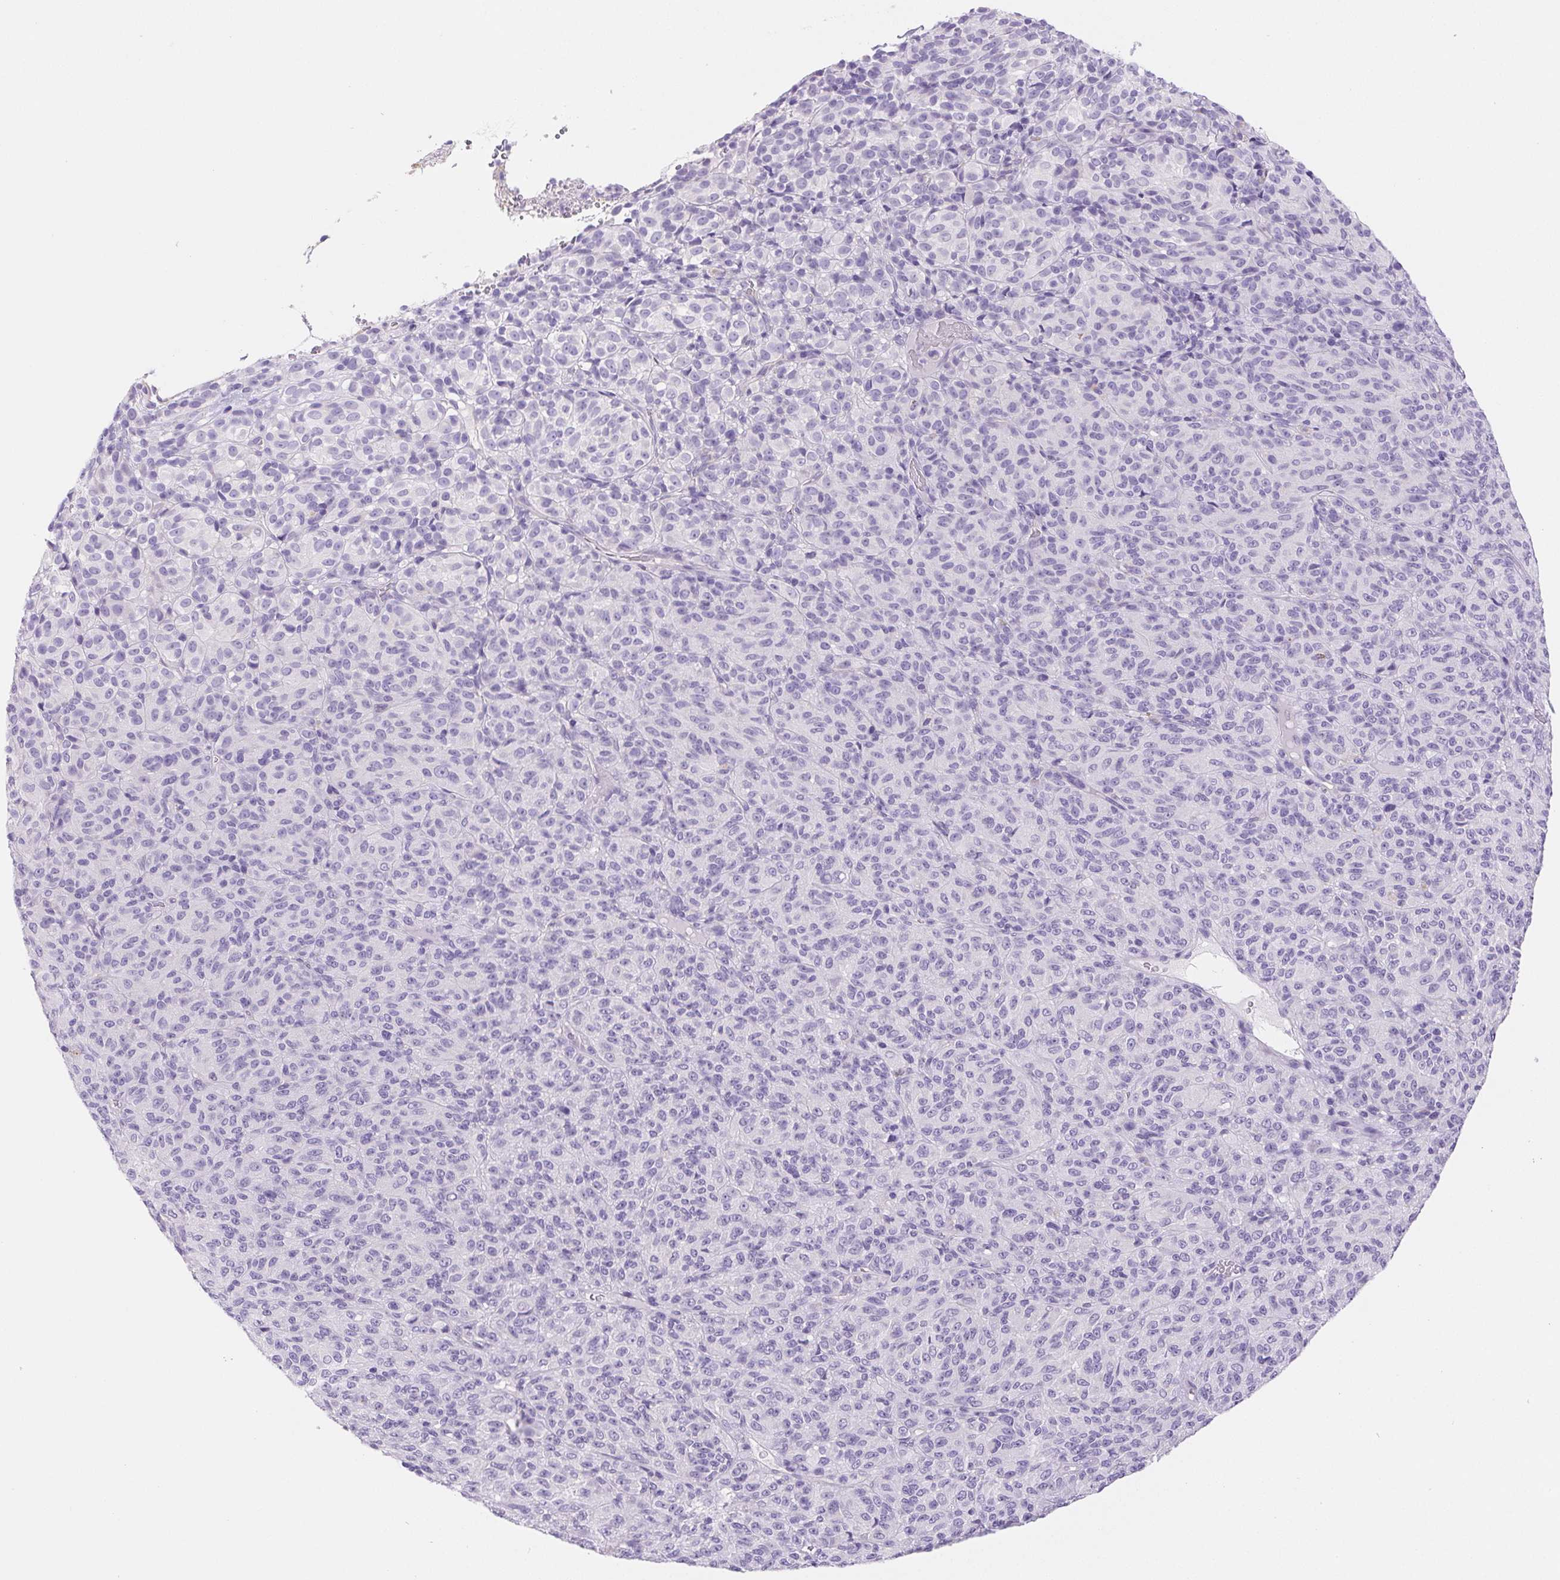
{"staining": {"intensity": "negative", "quantity": "none", "location": "none"}, "tissue": "melanoma", "cell_type": "Tumor cells", "image_type": "cancer", "snomed": [{"axis": "morphology", "description": "Malignant melanoma, Metastatic site"}, {"axis": "topography", "description": "Brain"}], "caption": "IHC micrograph of neoplastic tissue: malignant melanoma (metastatic site) stained with DAB exhibits no significant protein staining in tumor cells.", "gene": "PNLIP", "patient": {"sex": "female", "age": 56}}